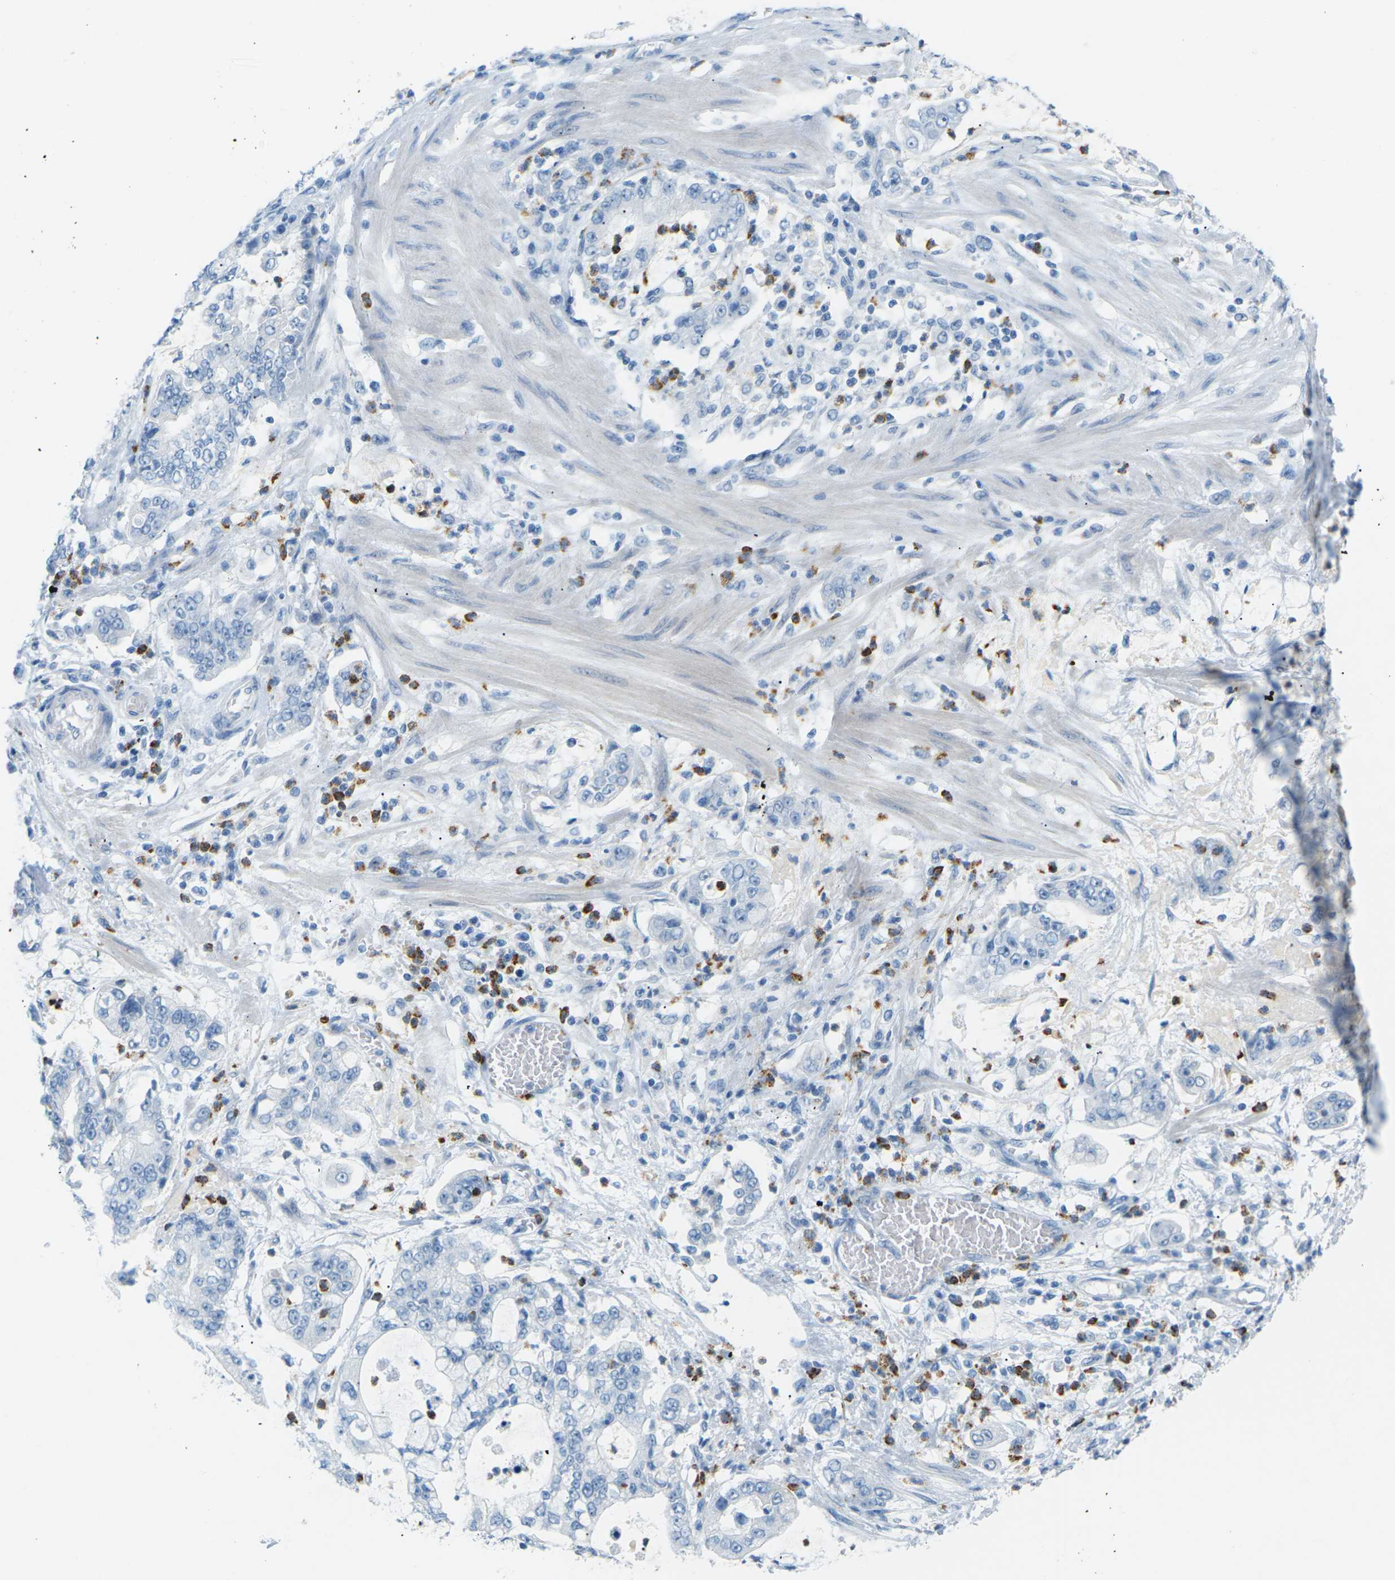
{"staining": {"intensity": "negative", "quantity": "none", "location": "none"}, "tissue": "stomach cancer", "cell_type": "Tumor cells", "image_type": "cancer", "snomed": [{"axis": "morphology", "description": "Adenocarcinoma, NOS"}, {"axis": "topography", "description": "Stomach"}], "caption": "There is no significant staining in tumor cells of stomach adenocarcinoma.", "gene": "CDH16", "patient": {"sex": "male", "age": 76}}